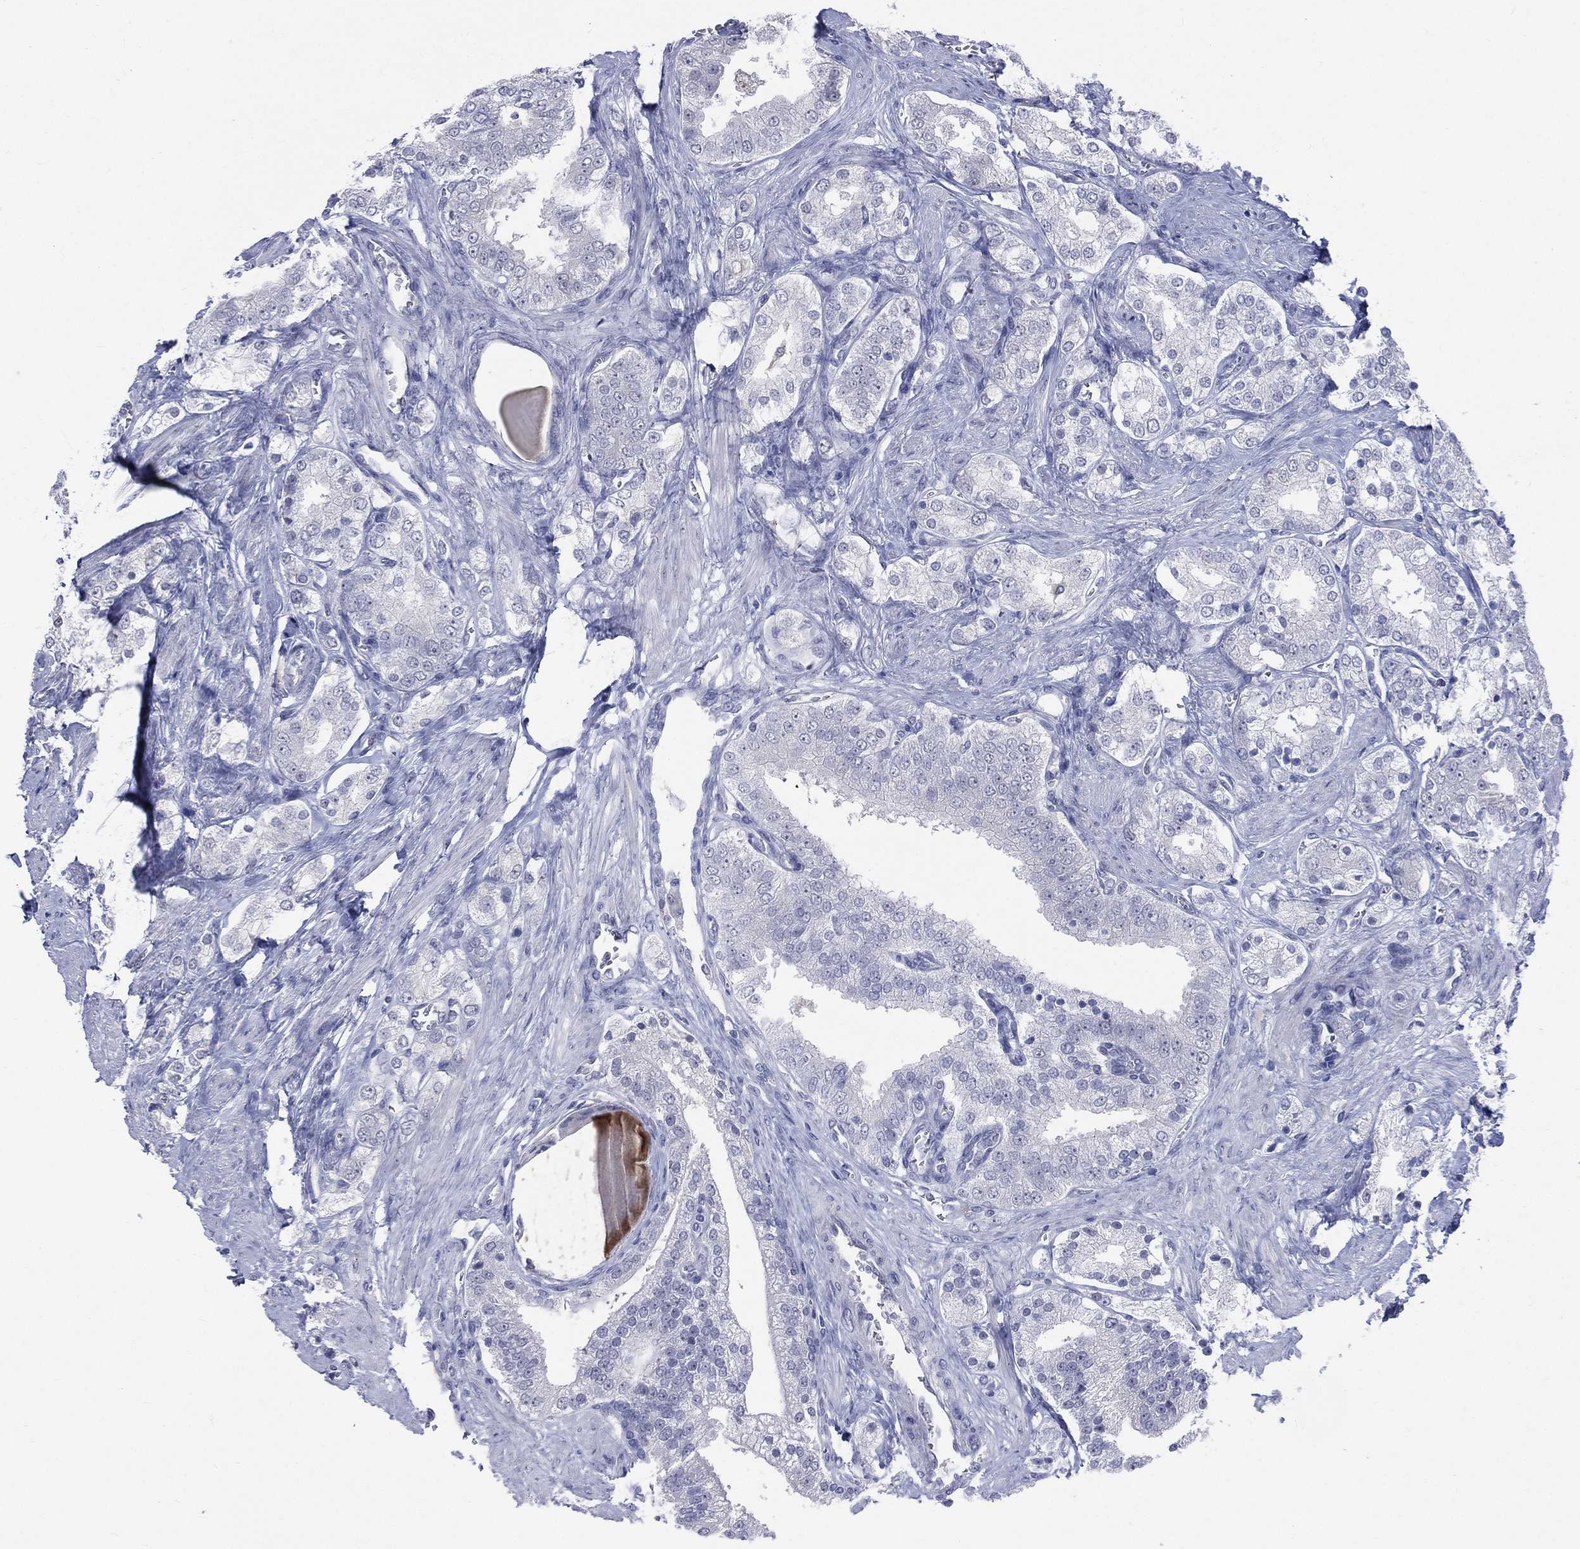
{"staining": {"intensity": "negative", "quantity": "none", "location": "none"}, "tissue": "prostate cancer", "cell_type": "Tumor cells", "image_type": "cancer", "snomed": [{"axis": "morphology", "description": "Adenocarcinoma, NOS"}, {"axis": "topography", "description": "Prostate and seminal vesicle, NOS"}, {"axis": "topography", "description": "Prostate"}], "caption": "DAB (3,3'-diaminobenzidine) immunohistochemical staining of human prostate adenocarcinoma shows no significant expression in tumor cells. (DAB IHC with hematoxylin counter stain).", "gene": "AKAP3", "patient": {"sex": "male", "age": 67}}